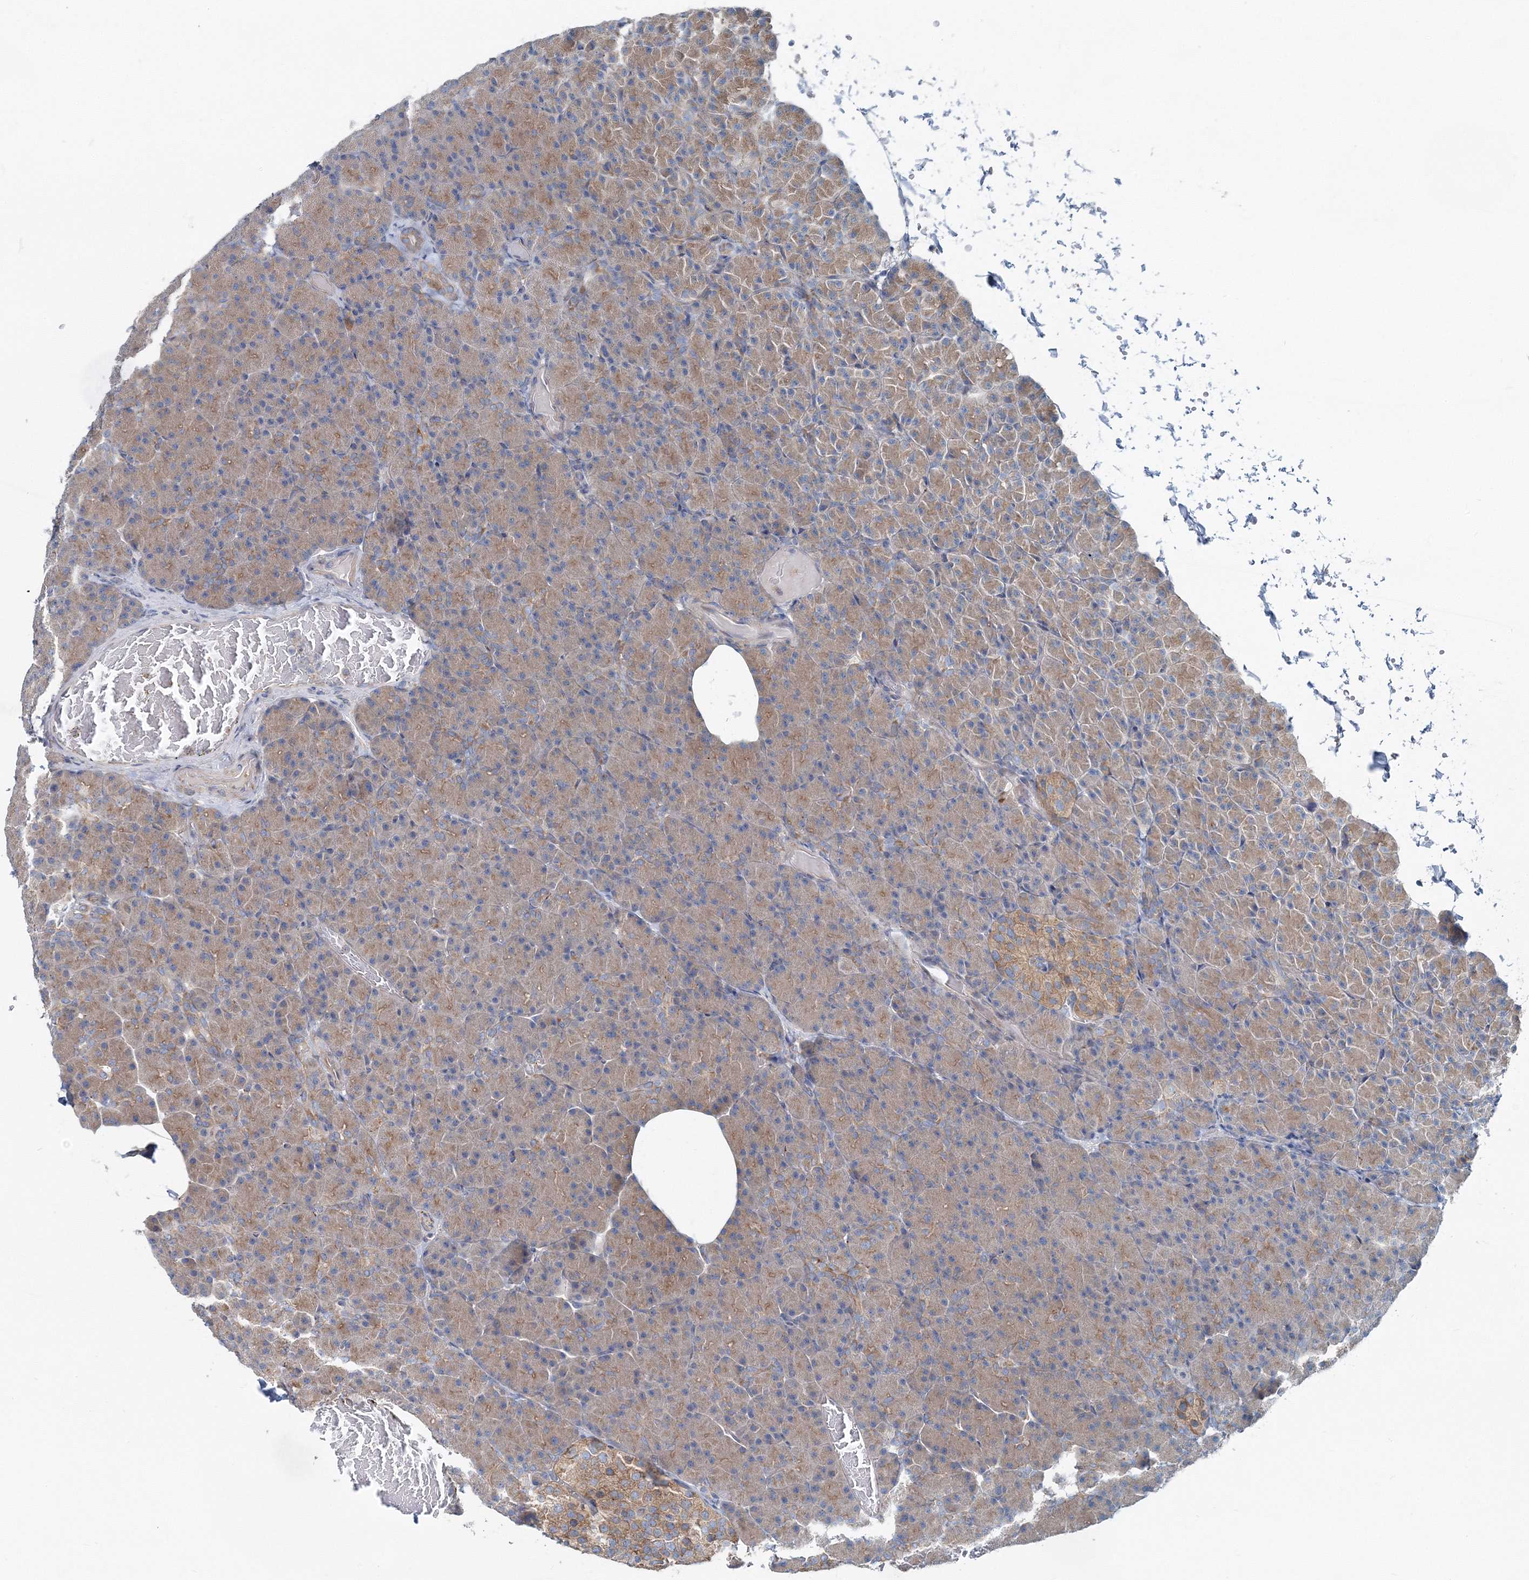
{"staining": {"intensity": "moderate", "quantity": ">75%", "location": "cytoplasmic/membranous"}, "tissue": "pancreas", "cell_type": "Exocrine glandular cells", "image_type": "normal", "snomed": [{"axis": "morphology", "description": "Normal tissue, NOS"}, {"axis": "topography", "description": "Pancreas"}], "caption": "This micrograph demonstrates benign pancreas stained with immunohistochemistry (IHC) to label a protein in brown. The cytoplasmic/membranous of exocrine glandular cells show moderate positivity for the protein. Nuclei are counter-stained blue.", "gene": "MPHOSPH9", "patient": {"sex": "female", "age": 43}}